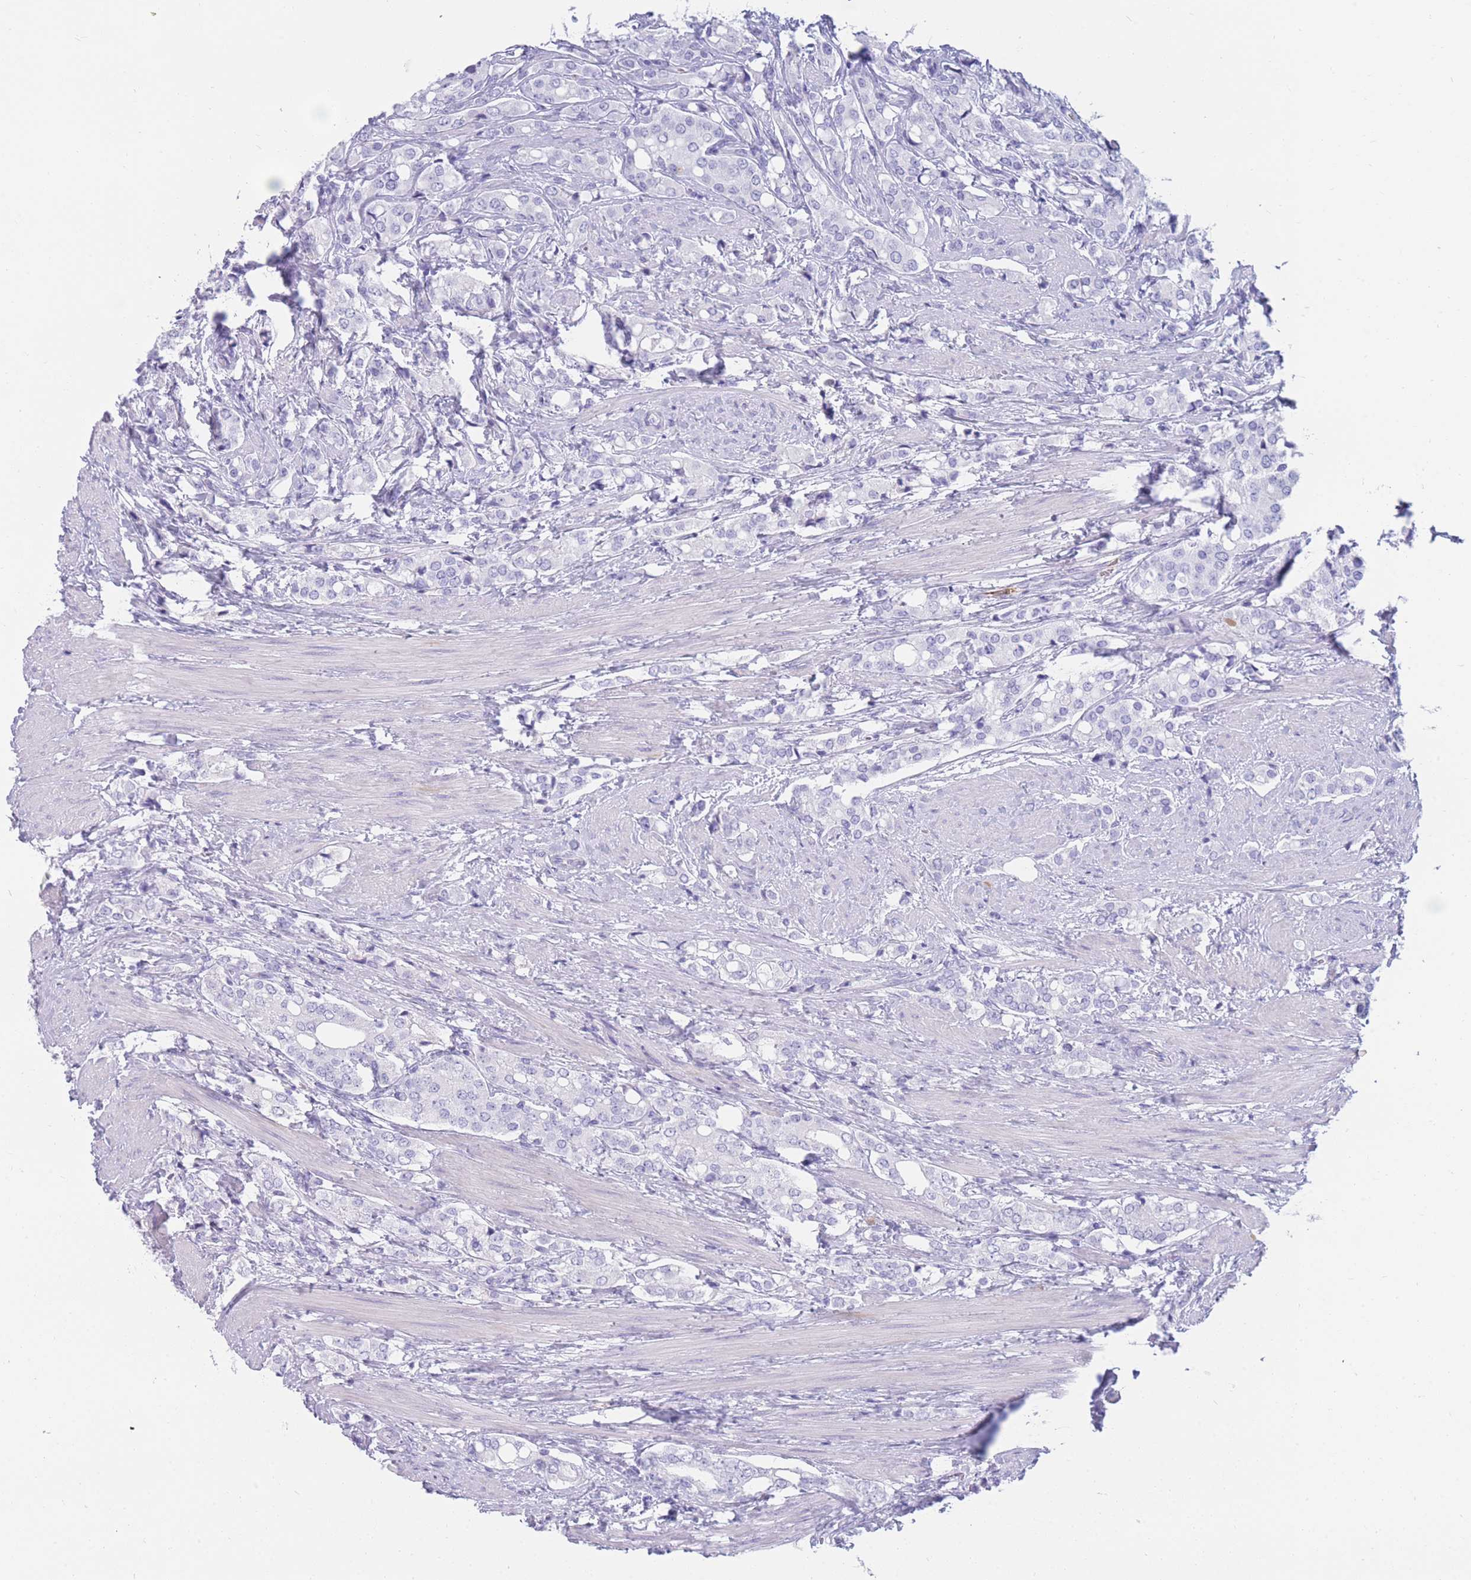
{"staining": {"intensity": "negative", "quantity": "none", "location": "none"}, "tissue": "prostate cancer", "cell_type": "Tumor cells", "image_type": "cancer", "snomed": [{"axis": "morphology", "description": "Adenocarcinoma, High grade"}, {"axis": "topography", "description": "Prostate"}], "caption": "Tumor cells are negative for protein expression in human prostate cancer (high-grade adenocarcinoma).", "gene": "TNFSF11", "patient": {"sex": "male", "age": 71}}